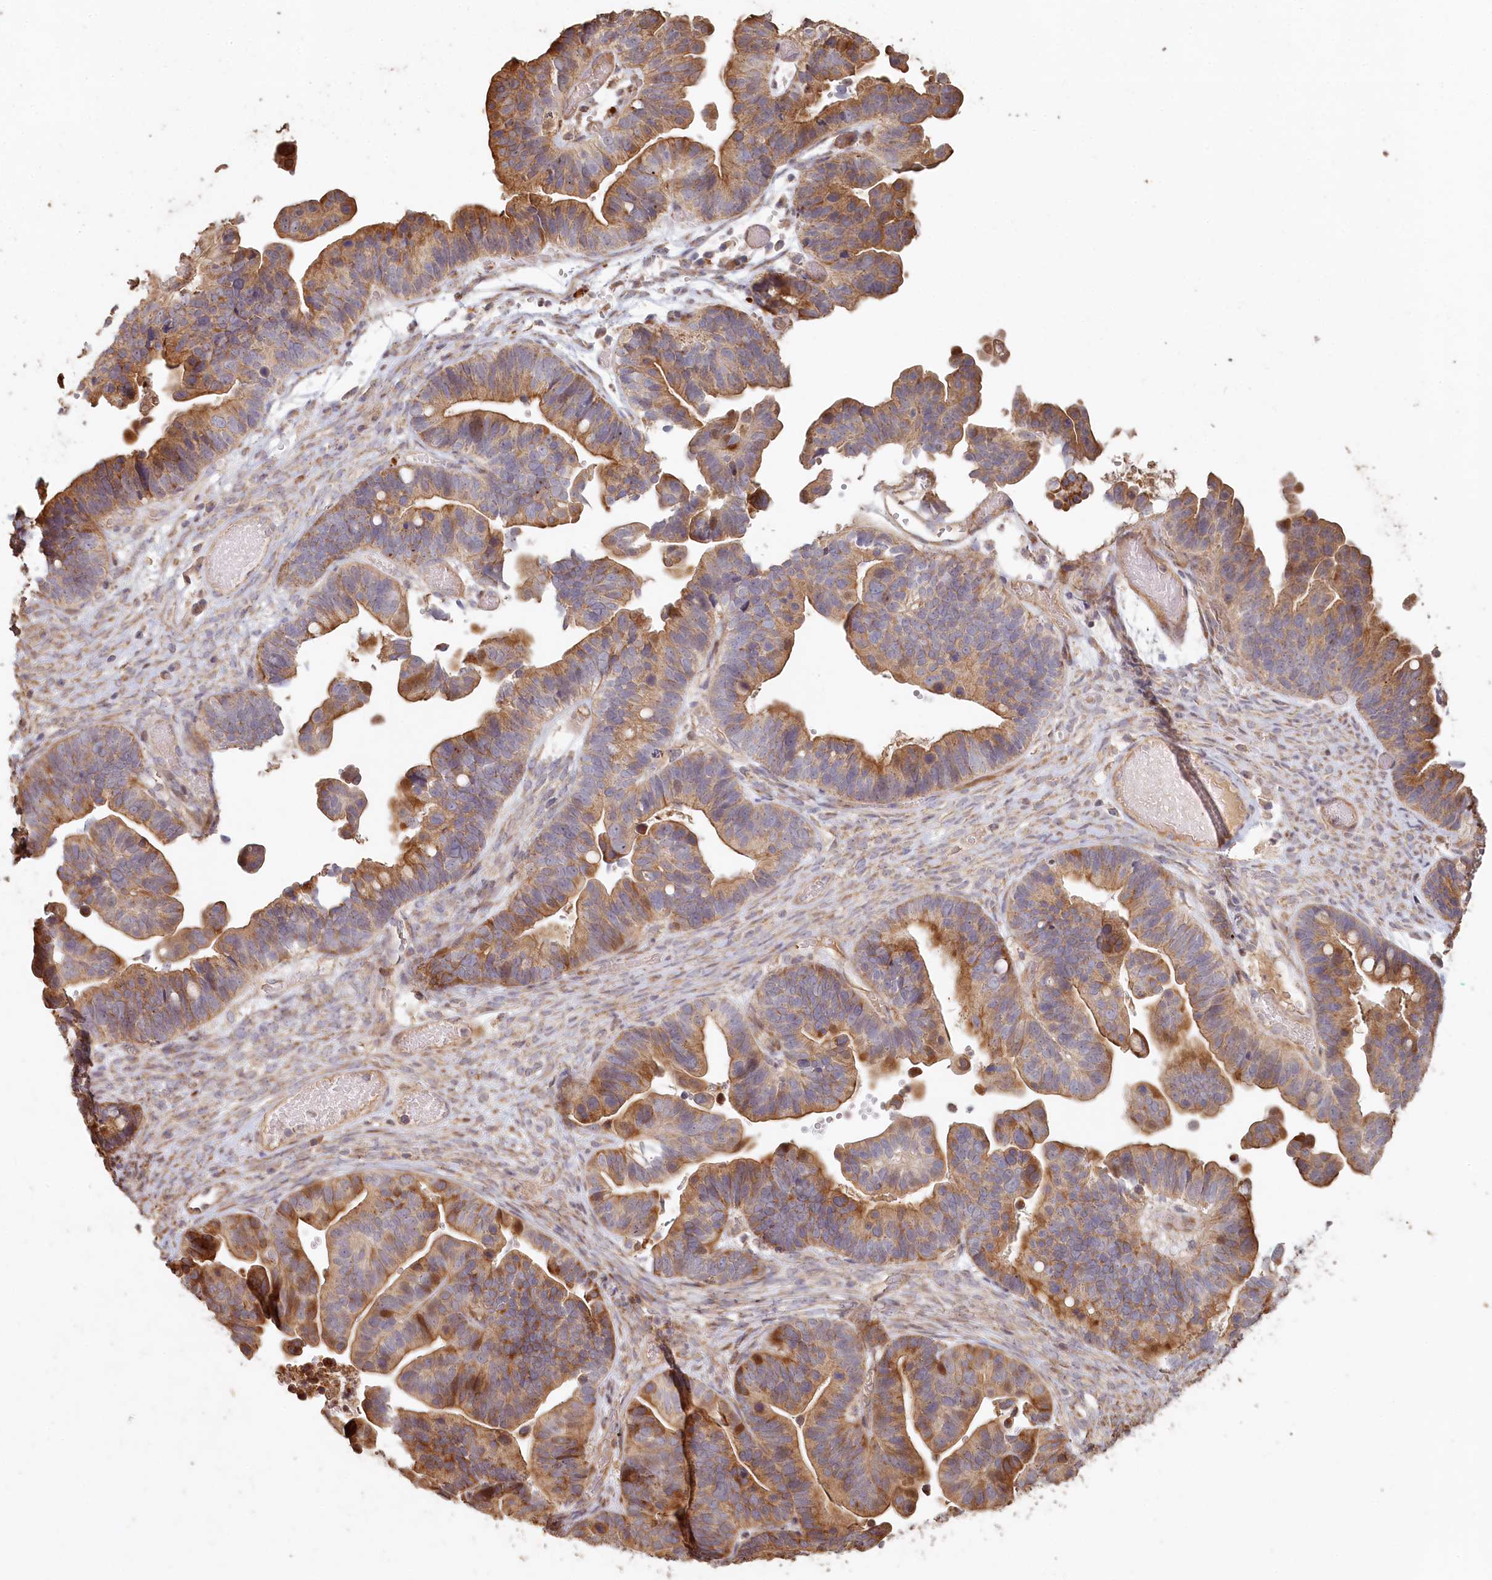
{"staining": {"intensity": "moderate", "quantity": ">75%", "location": "cytoplasmic/membranous"}, "tissue": "ovarian cancer", "cell_type": "Tumor cells", "image_type": "cancer", "snomed": [{"axis": "morphology", "description": "Cystadenocarcinoma, serous, NOS"}, {"axis": "topography", "description": "Ovary"}], "caption": "Human ovarian cancer (serous cystadenocarcinoma) stained for a protein (brown) shows moderate cytoplasmic/membranous positive expression in approximately >75% of tumor cells.", "gene": "HAL", "patient": {"sex": "female", "age": 56}}